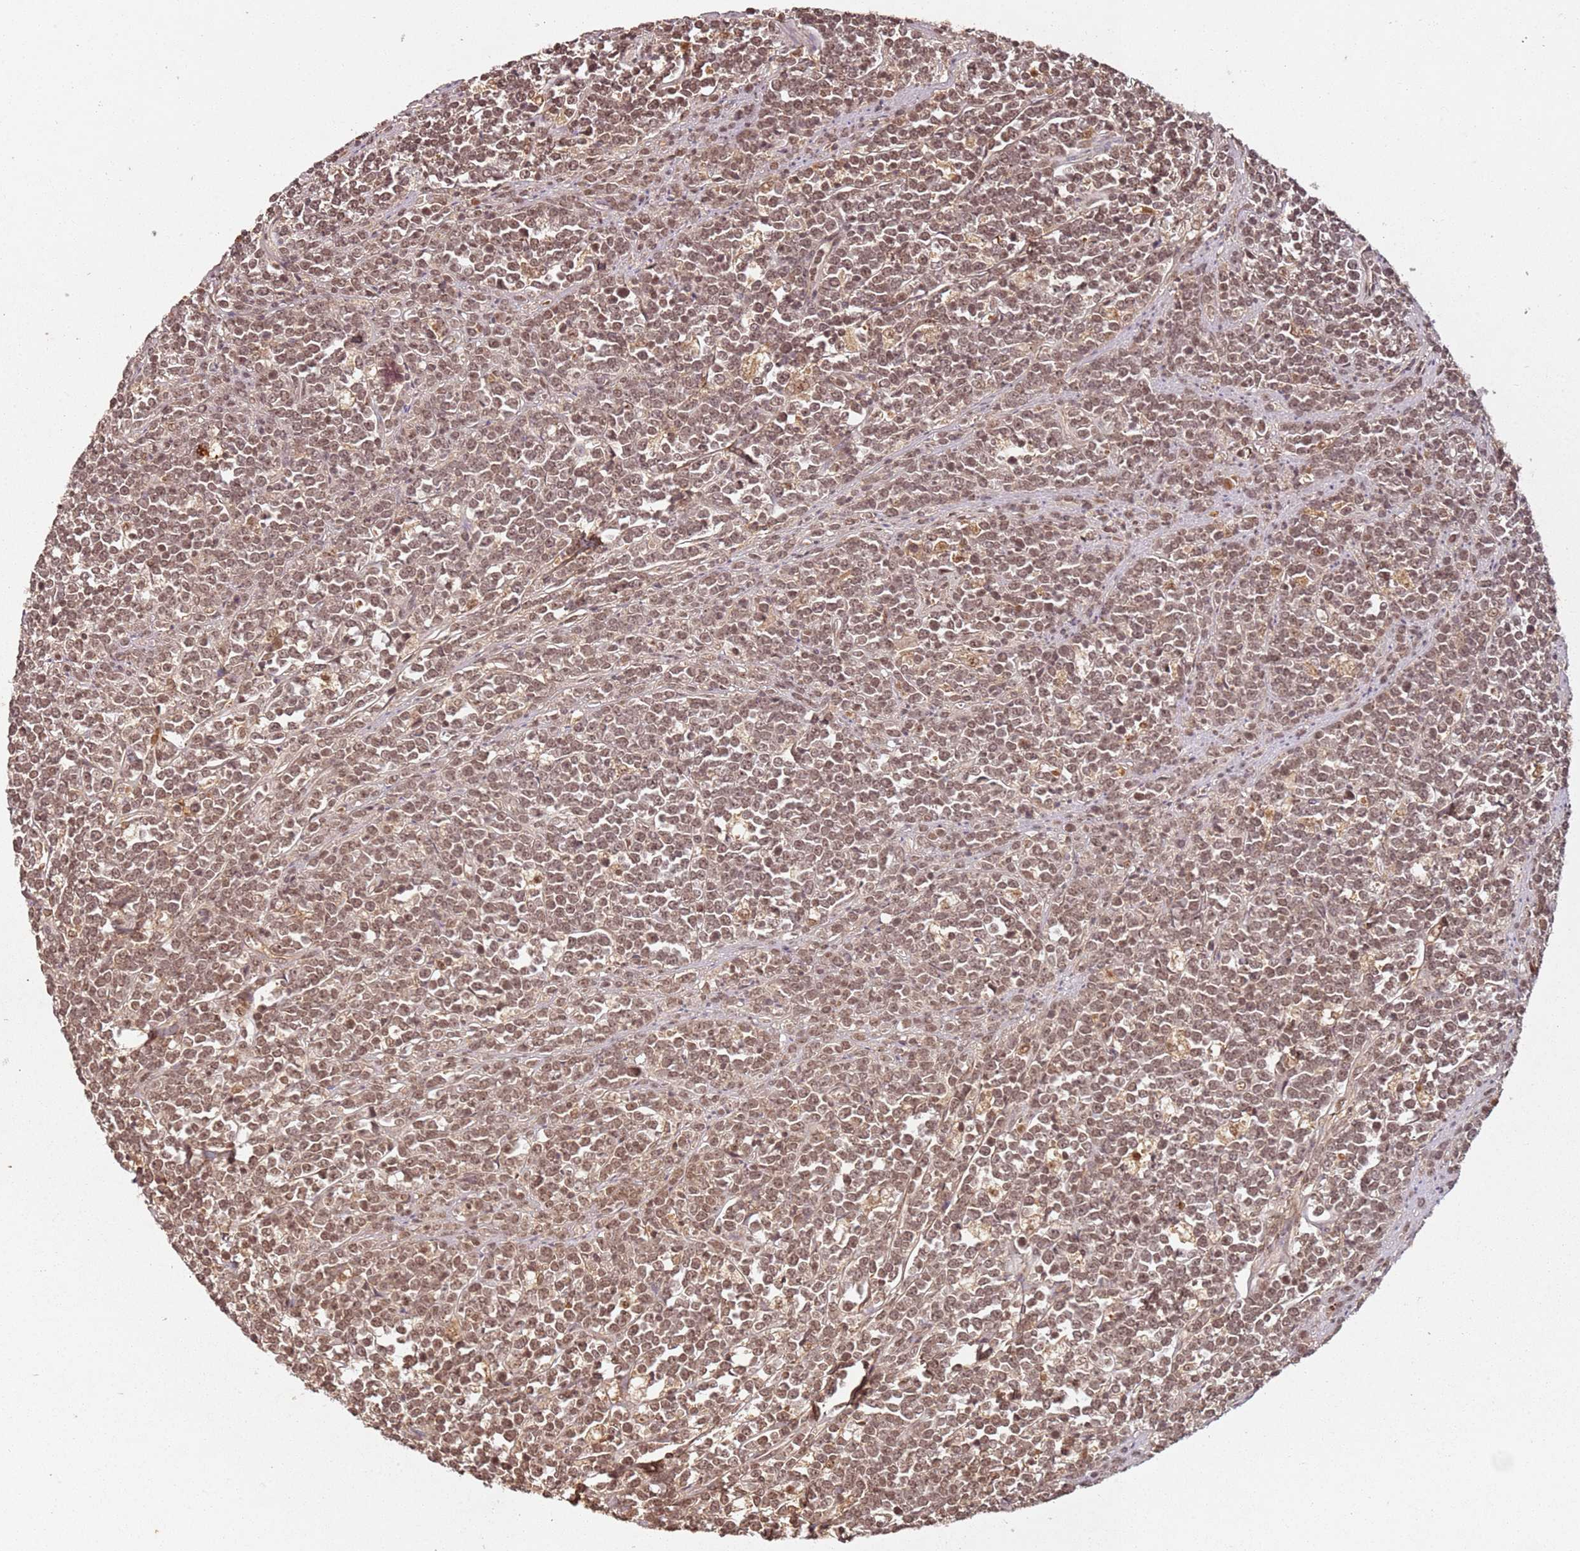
{"staining": {"intensity": "moderate", "quantity": ">75%", "location": "nuclear"}, "tissue": "lymphoma", "cell_type": "Tumor cells", "image_type": "cancer", "snomed": [{"axis": "morphology", "description": "Malignant lymphoma, non-Hodgkin's type, High grade"}, {"axis": "topography", "description": "Small intestine"}, {"axis": "topography", "description": "Colon"}], "caption": "IHC photomicrograph of lymphoma stained for a protein (brown), which shows medium levels of moderate nuclear staining in approximately >75% of tumor cells.", "gene": "COL1A2", "patient": {"sex": "male", "age": 8}}